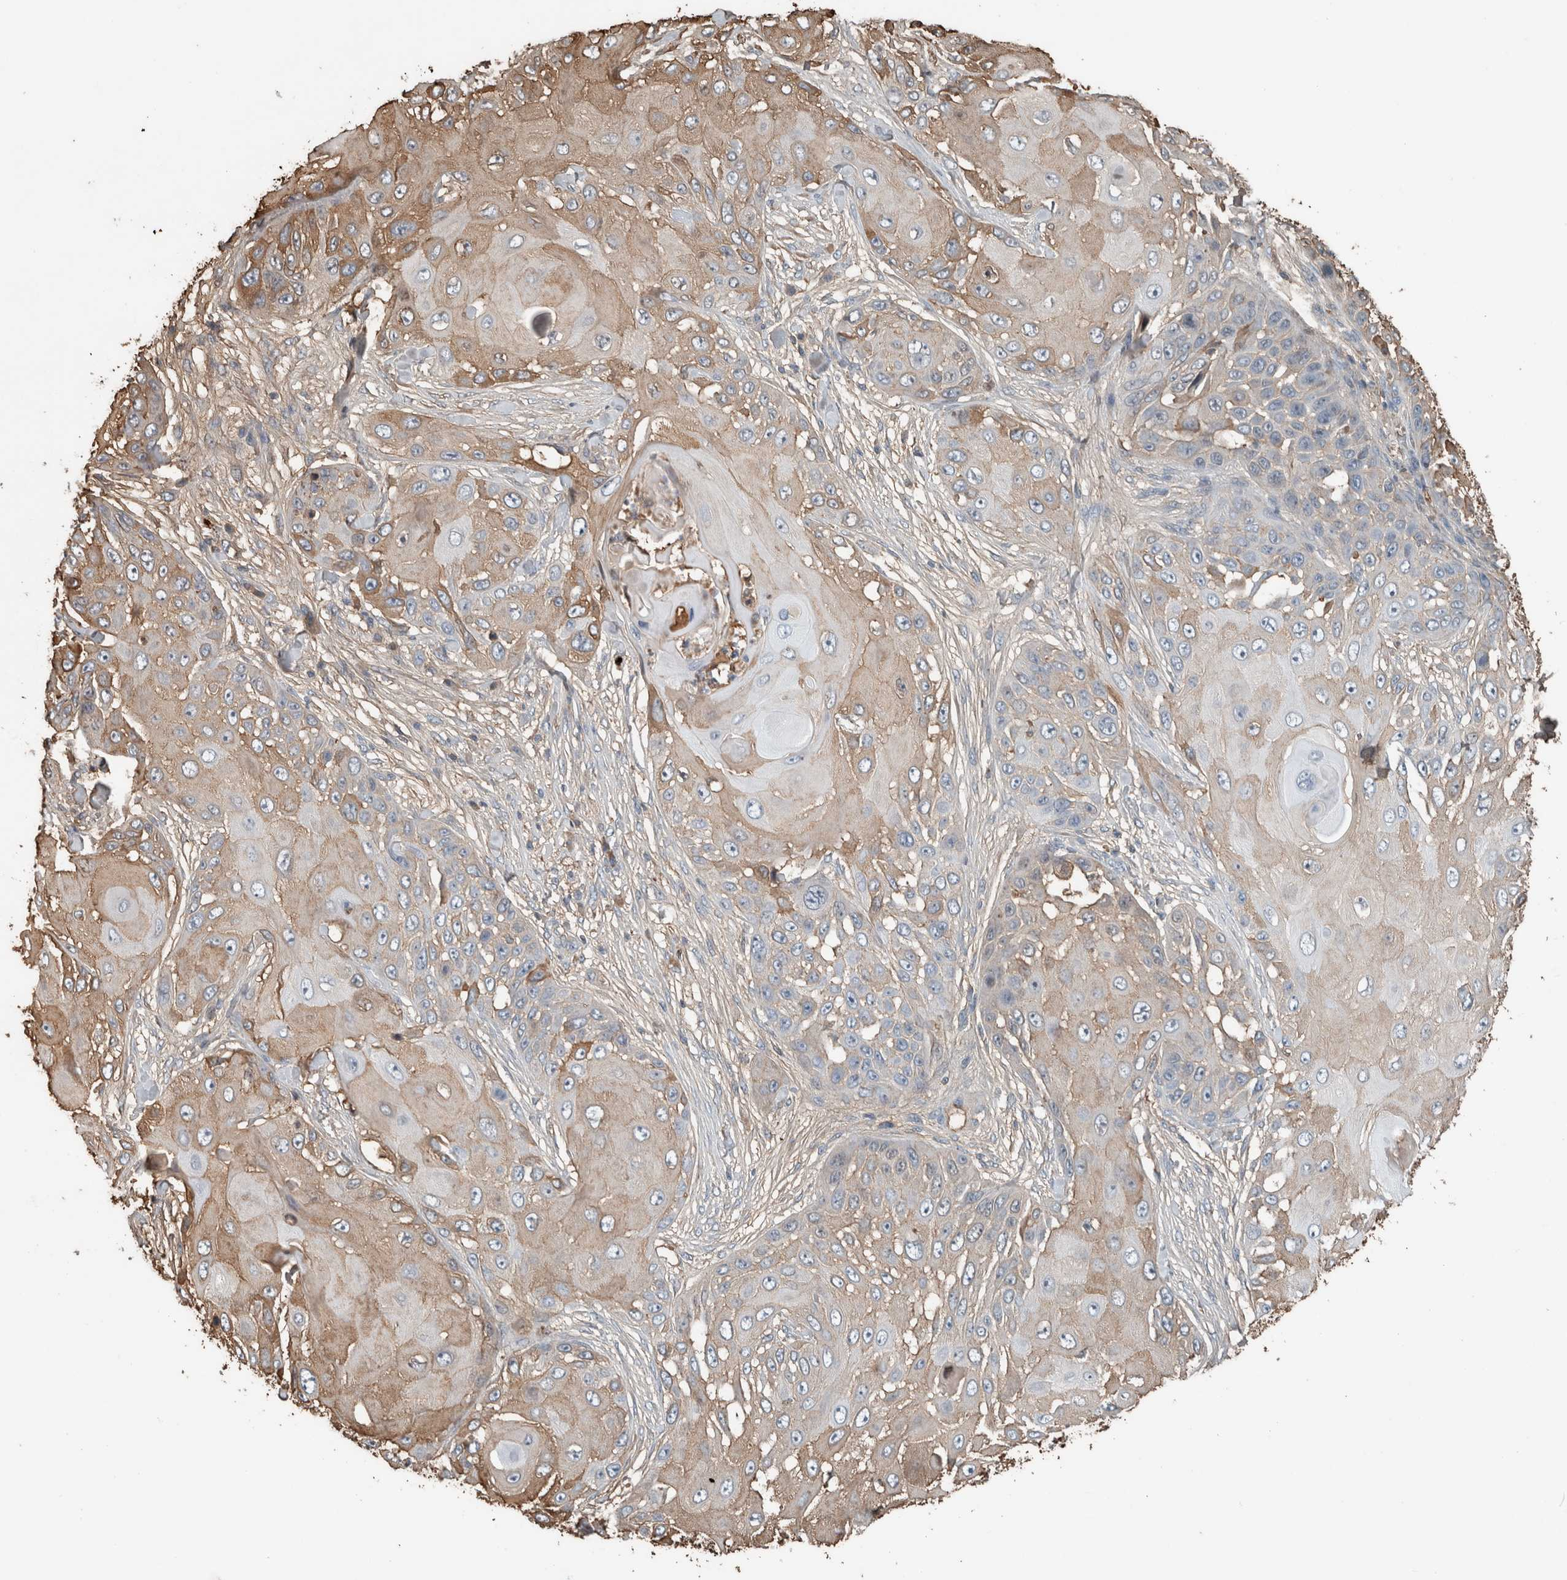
{"staining": {"intensity": "weak", "quantity": "25%-75%", "location": "cytoplasmic/membranous"}, "tissue": "skin cancer", "cell_type": "Tumor cells", "image_type": "cancer", "snomed": [{"axis": "morphology", "description": "Squamous cell carcinoma, NOS"}, {"axis": "topography", "description": "Skin"}], "caption": "Protein staining by immunohistochemistry reveals weak cytoplasmic/membranous positivity in about 25%-75% of tumor cells in skin cancer.", "gene": "USP34", "patient": {"sex": "female", "age": 44}}